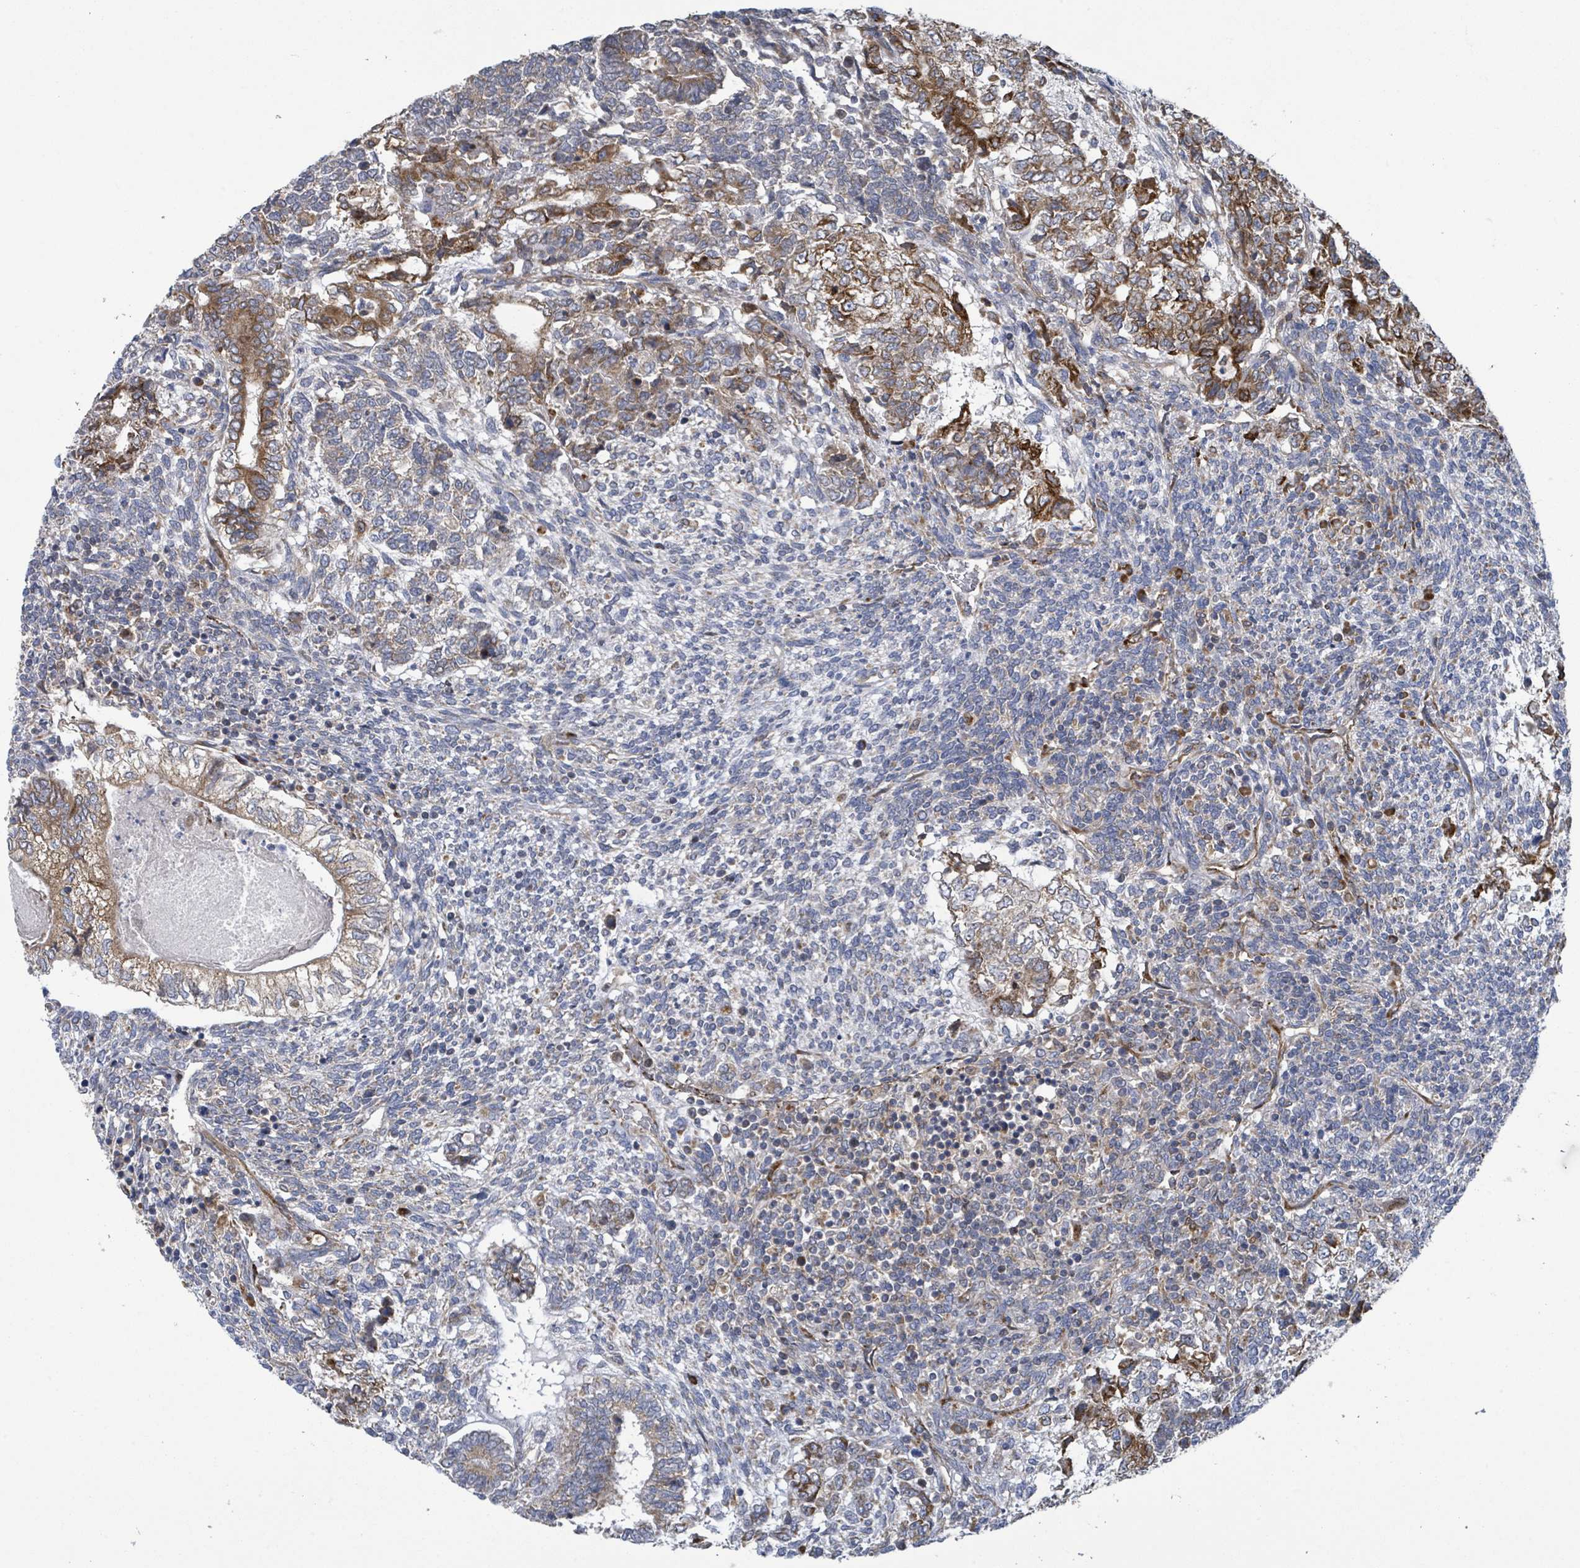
{"staining": {"intensity": "moderate", "quantity": "25%-75%", "location": "cytoplasmic/membranous"}, "tissue": "testis cancer", "cell_type": "Tumor cells", "image_type": "cancer", "snomed": [{"axis": "morphology", "description": "Carcinoma, Embryonal, NOS"}, {"axis": "topography", "description": "Testis"}], "caption": "Protein expression analysis of human testis cancer reveals moderate cytoplasmic/membranous staining in about 25%-75% of tumor cells.", "gene": "NOMO1", "patient": {"sex": "male", "age": 23}}